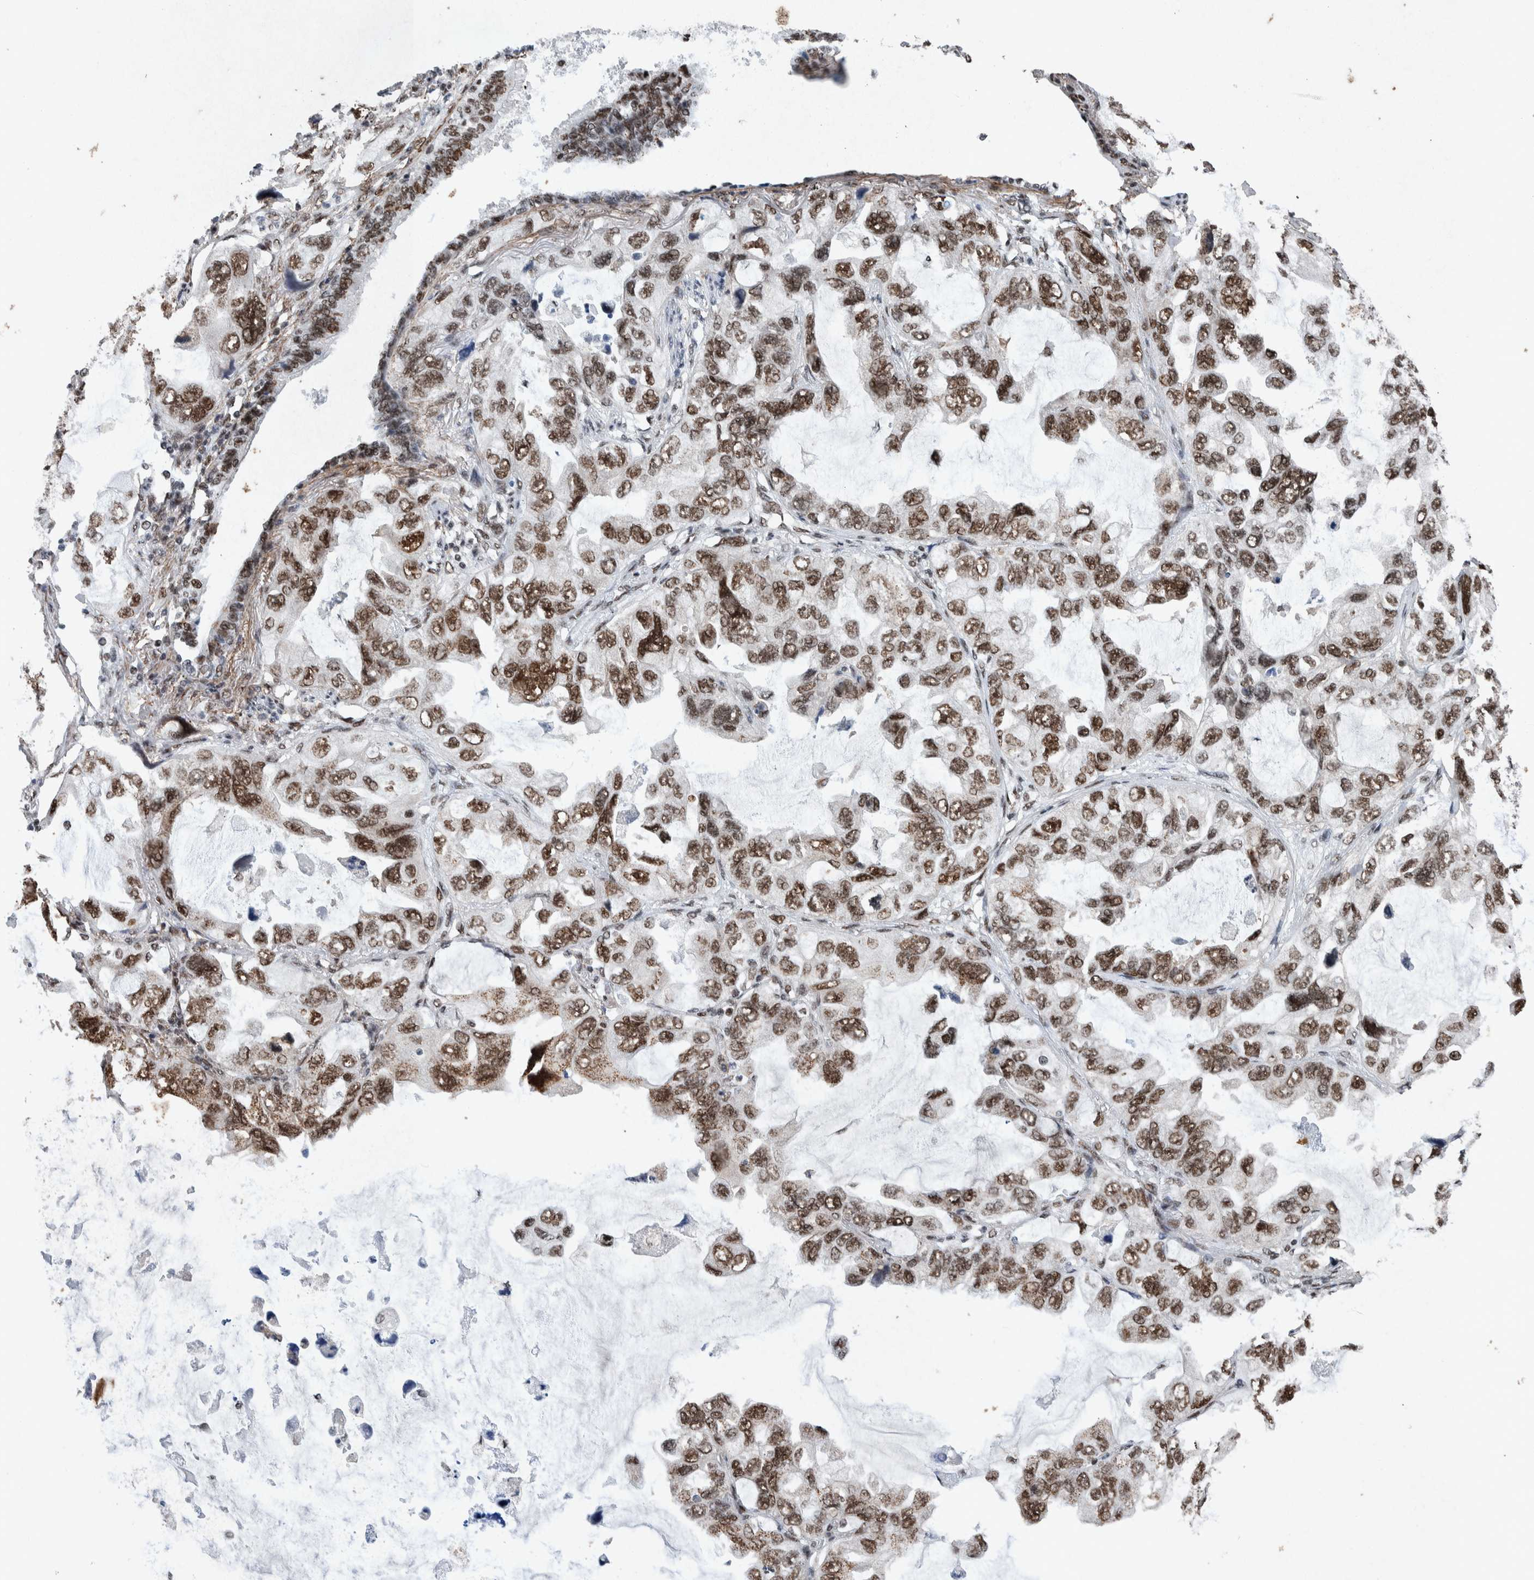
{"staining": {"intensity": "strong", "quantity": ">75%", "location": "nuclear"}, "tissue": "lung cancer", "cell_type": "Tumor cells", "image_type": "cancer", "snomed": [{"axis": "morphology", "description": "Squamous cell carcinoma, NOS"}, {"axis": "topography", "description": "Lung"}], "caption": "Lung cancer was stained to show a protein in brown. There is high levels of strong nuclear staining in approximately >75% of tumor cells. Using DAB (3,3'-diaminobenzidine) (brown) and hematoxylin (blue) stains, captured at high magnification using brightfield microscopy.", "gene": "TAF10", "patient": {"sex": "female", "age": 73}}